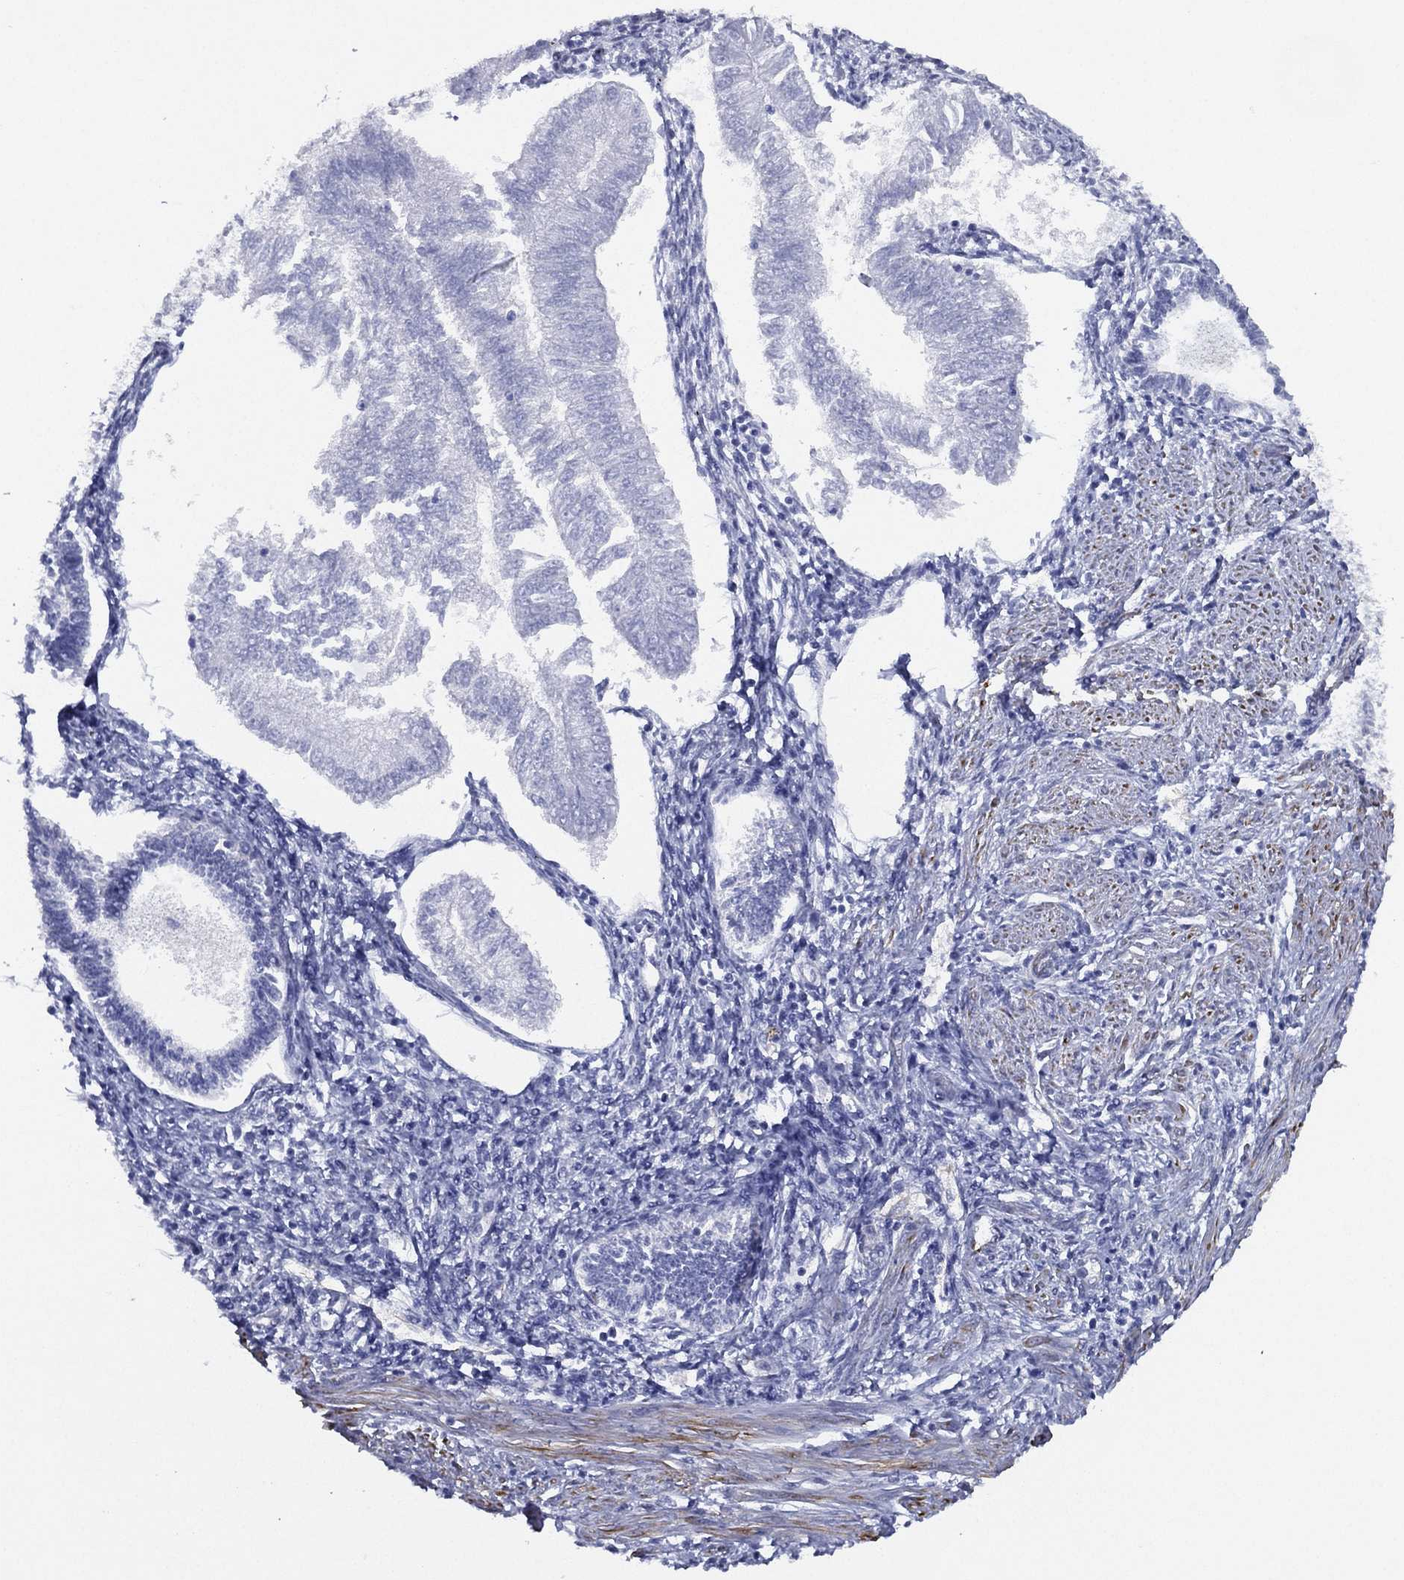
{"staining": {"intensity": "negative", "quantity": "none", "location": "none"}, "tissue": "endometrial cancer", "cell_type": "Tumor cells", "image_type": "cancer", "snomed": [{"axis": "morphology", "description": "Adenocarcinoma, NOS"}, {"axis": "topography", "description": "Endometrium"}], "caption": "Endometrial cancer (adenocarcinoma) was stained to show a protein in brown. There is no significant positivity in tumor cells.", "gene": "MAS1", "patient": {"sex": "female", "age": 53}}